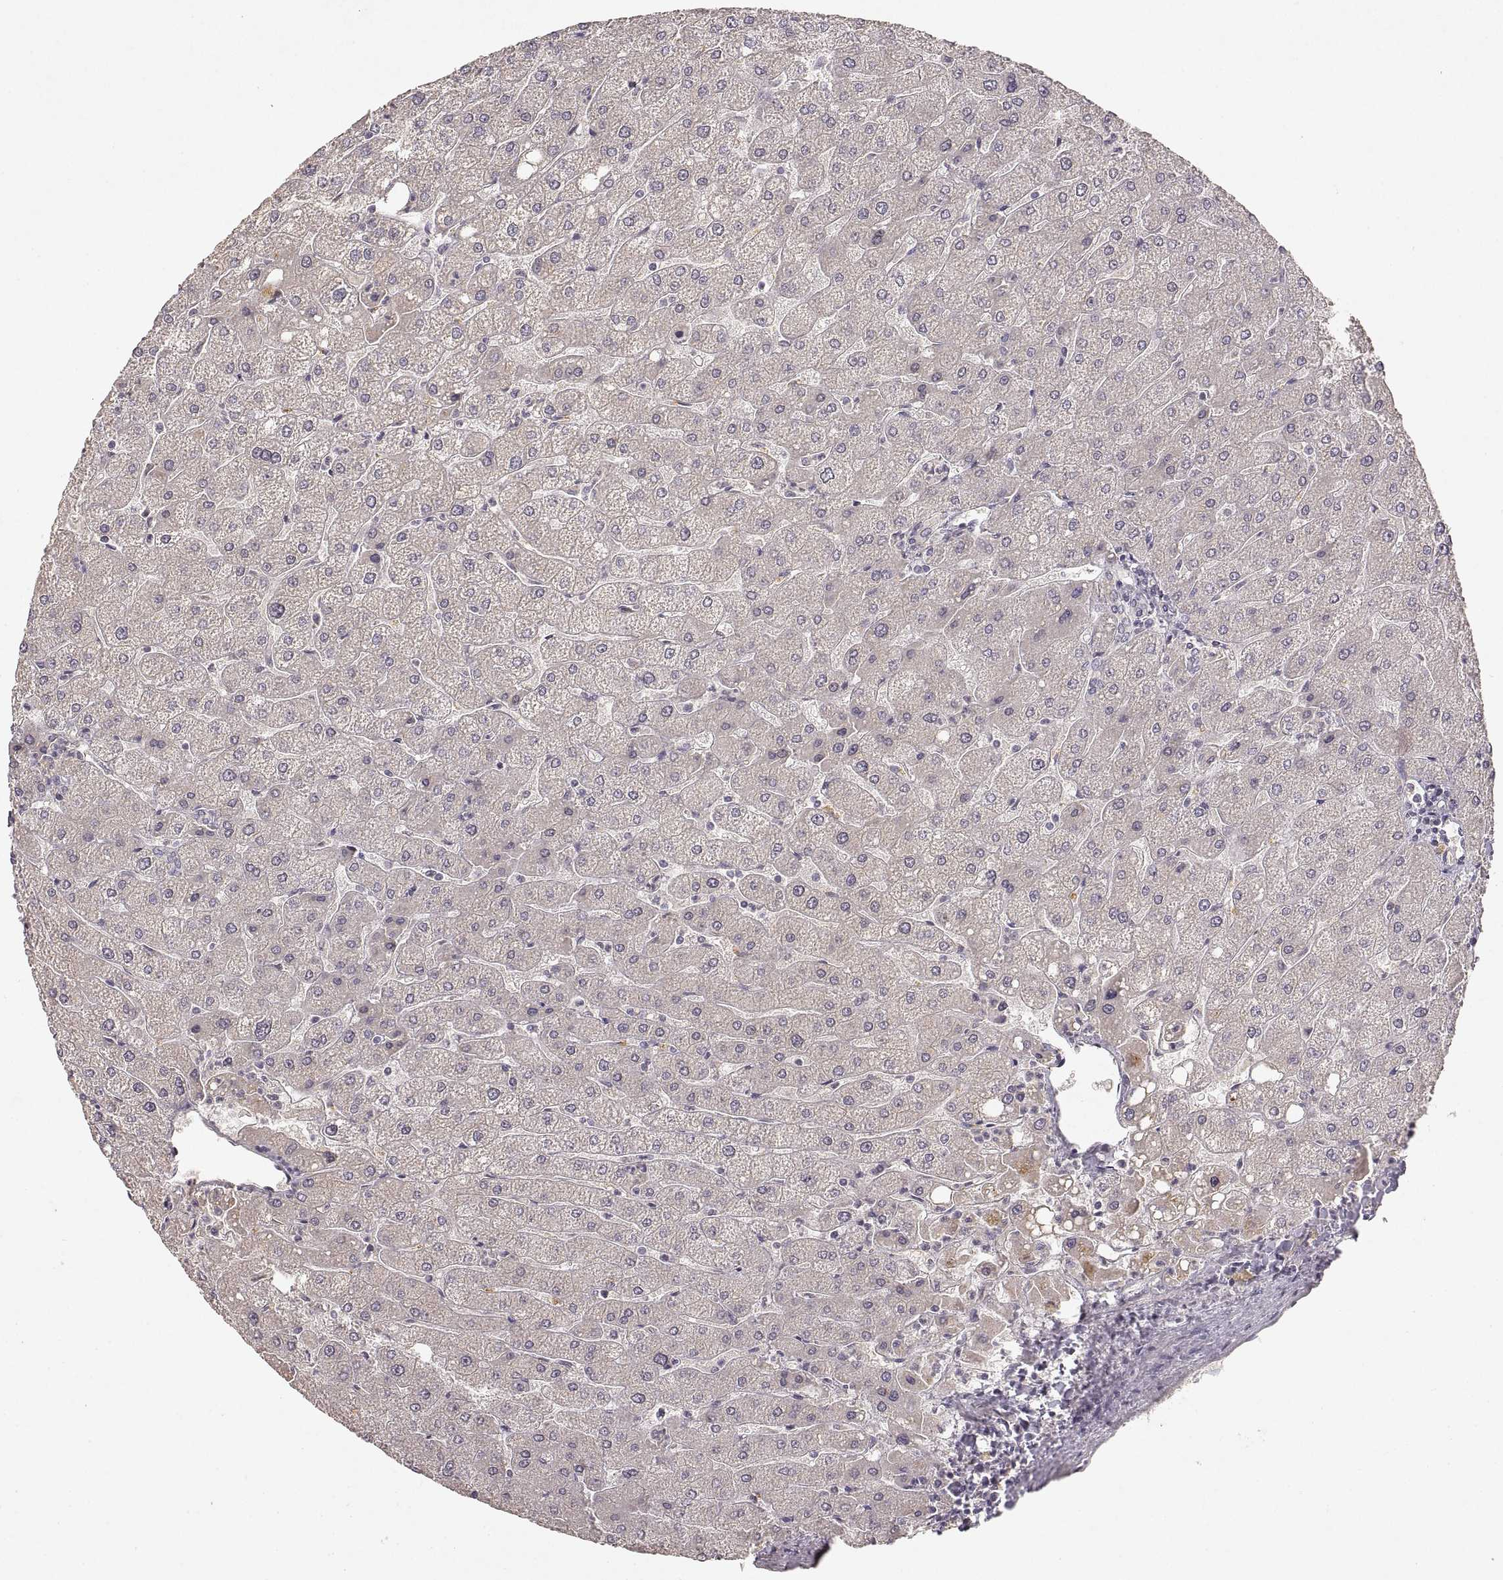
{"staining": {"intensity": "weak", "quantity": ">75%", "location": "cytoplasmic/membranous"}, "tissue": "liver", "cell_type": "Cholangiocytes", "image_type": "normal", "snomed": [{"axis": "morphology", "description": "Normal tissue, NOS"}, {"axis": "topography", "description": "Liver"}], "caption": "An image showing weak cytoplasmic/membranous expression in approximately >75% of cholangiocytes in unremarkable liver, as visualized by brown immunohistochemical staining.", "gene": "LAMC2", "patient": {"sex": "male", "age": 67}}